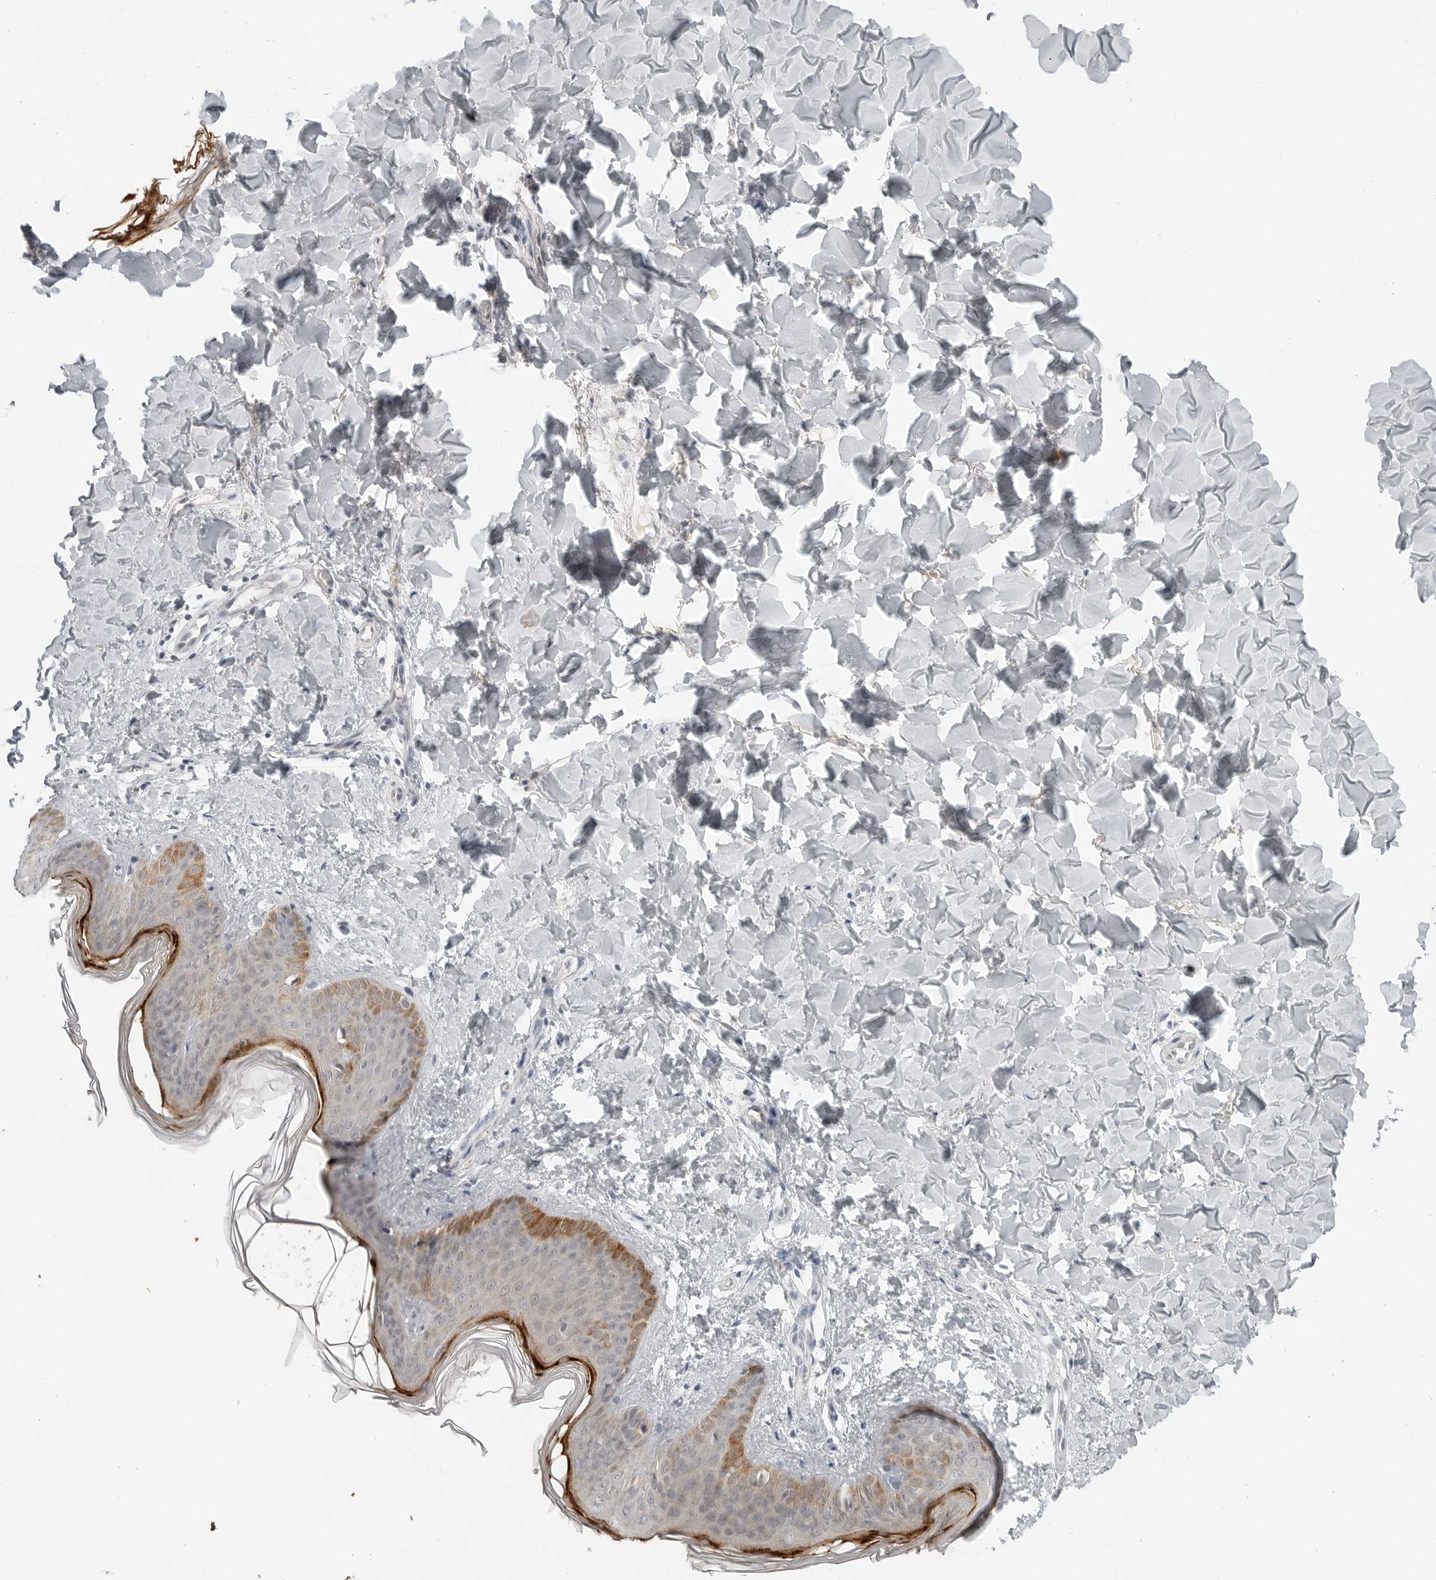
{"staining": {"intensity": "negative", "quantity": "none", "location": "none"}, "tissue": "skin", "cell_type": "Fibroblasts", "image_type": "normal", "snomed": [{"axis": "morphology", "description": "Normal tissue, NOS"}, {"axis": "topography", "description": "Skin"}], "caption": "IHC of unremarkable human skin demonstrates no positivity in fibroblasts.", "gene": "FCRLB", "patient": {"sex": "female", "age": 17}}